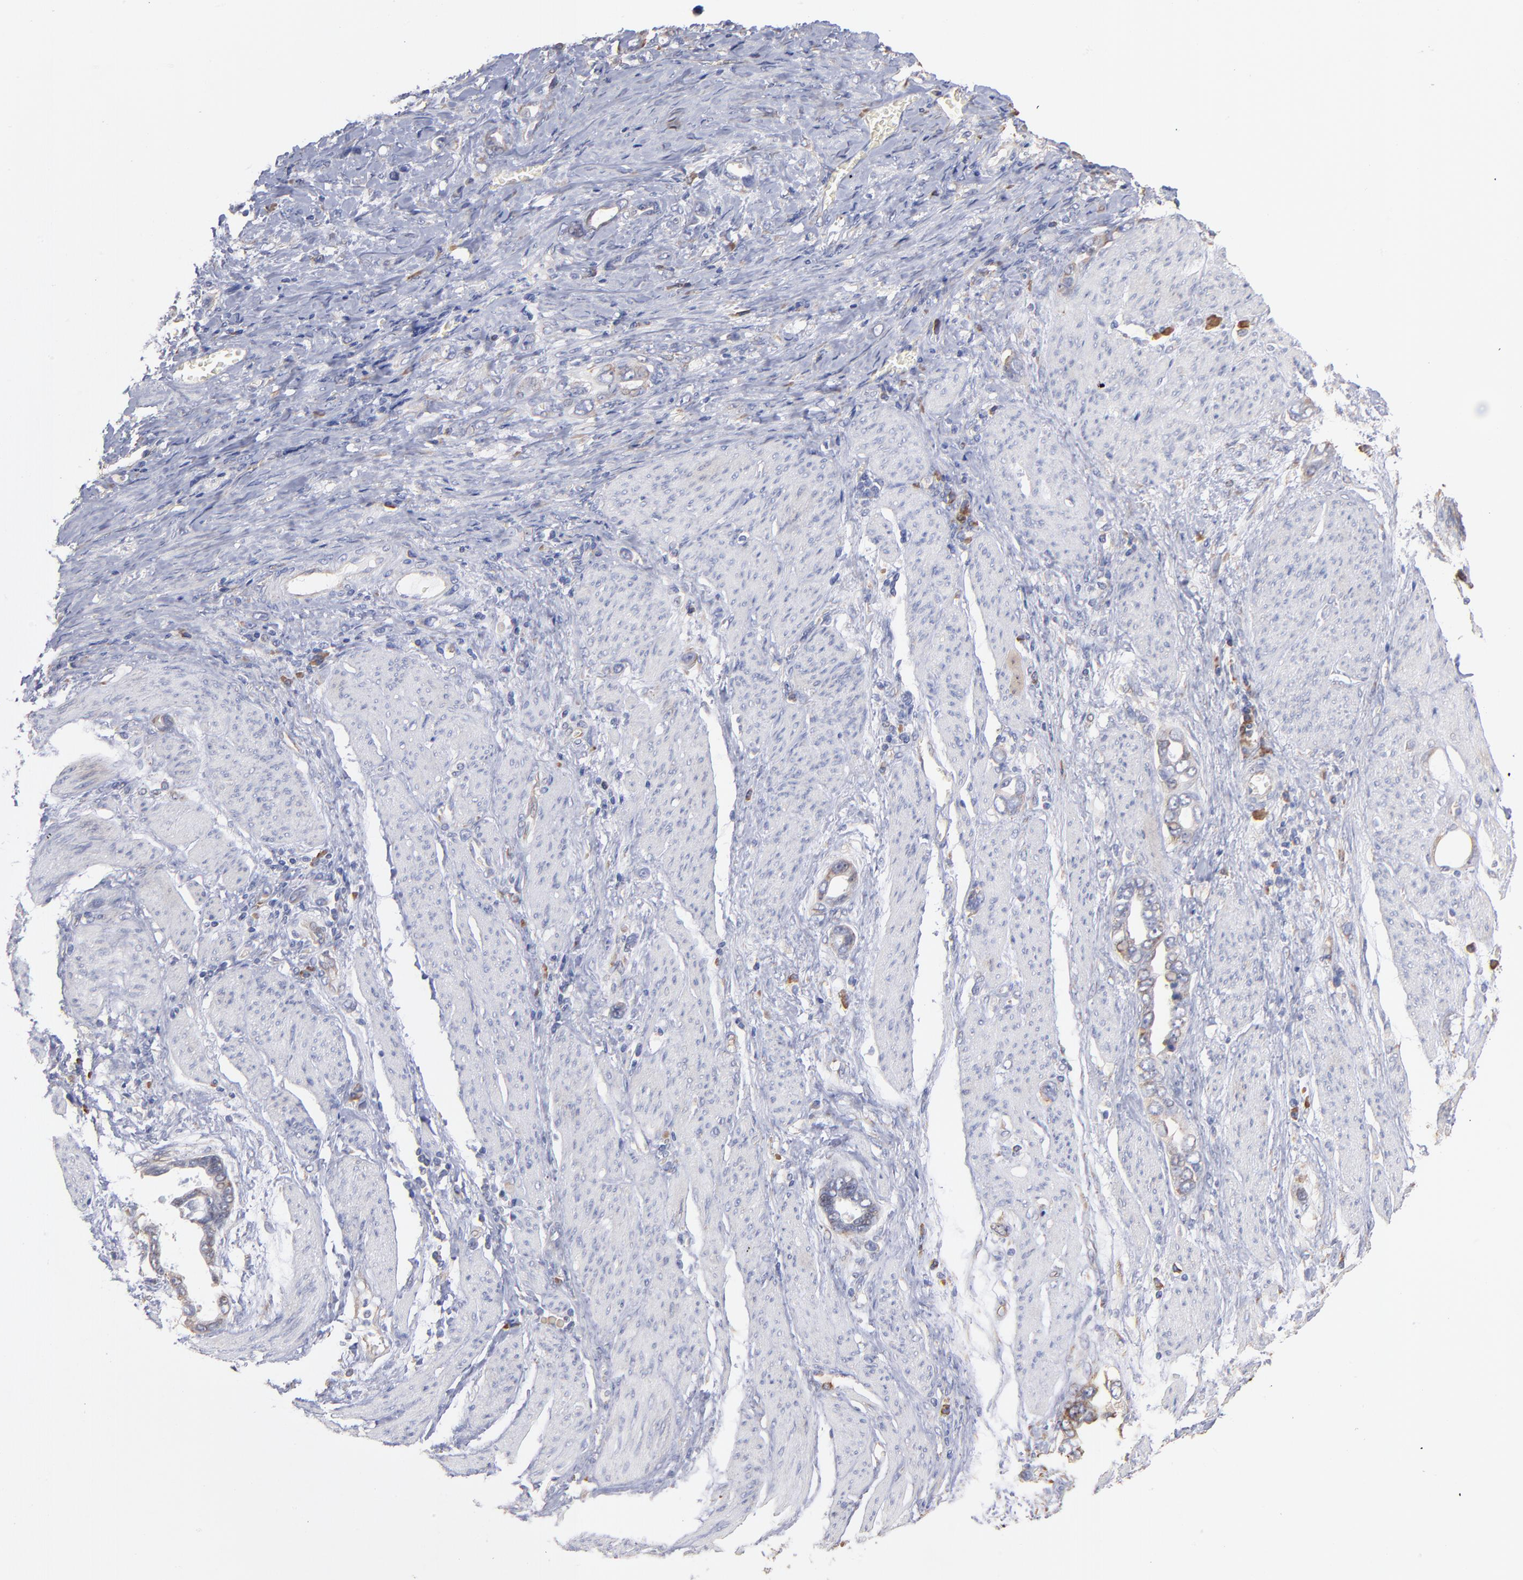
{"staining": {"intensity": "negative", "quantity": "none", "location": "none"}, "tissue": "stomach cancer", "cell_type": "Tumor cells", "image_type": "cancer", "snomed": [{"axis": "morphology", "description": "Adenocarcinoma, NOS"}, {"axis": "topography", "description": "Stomach"}], "caption": "Adenocarcinoma (stomach) was stained to show a protein in brown. There is no significant staining in tumor cells.", "gene": "RPL9", "patient": {"sex": "male", "age": 78}}